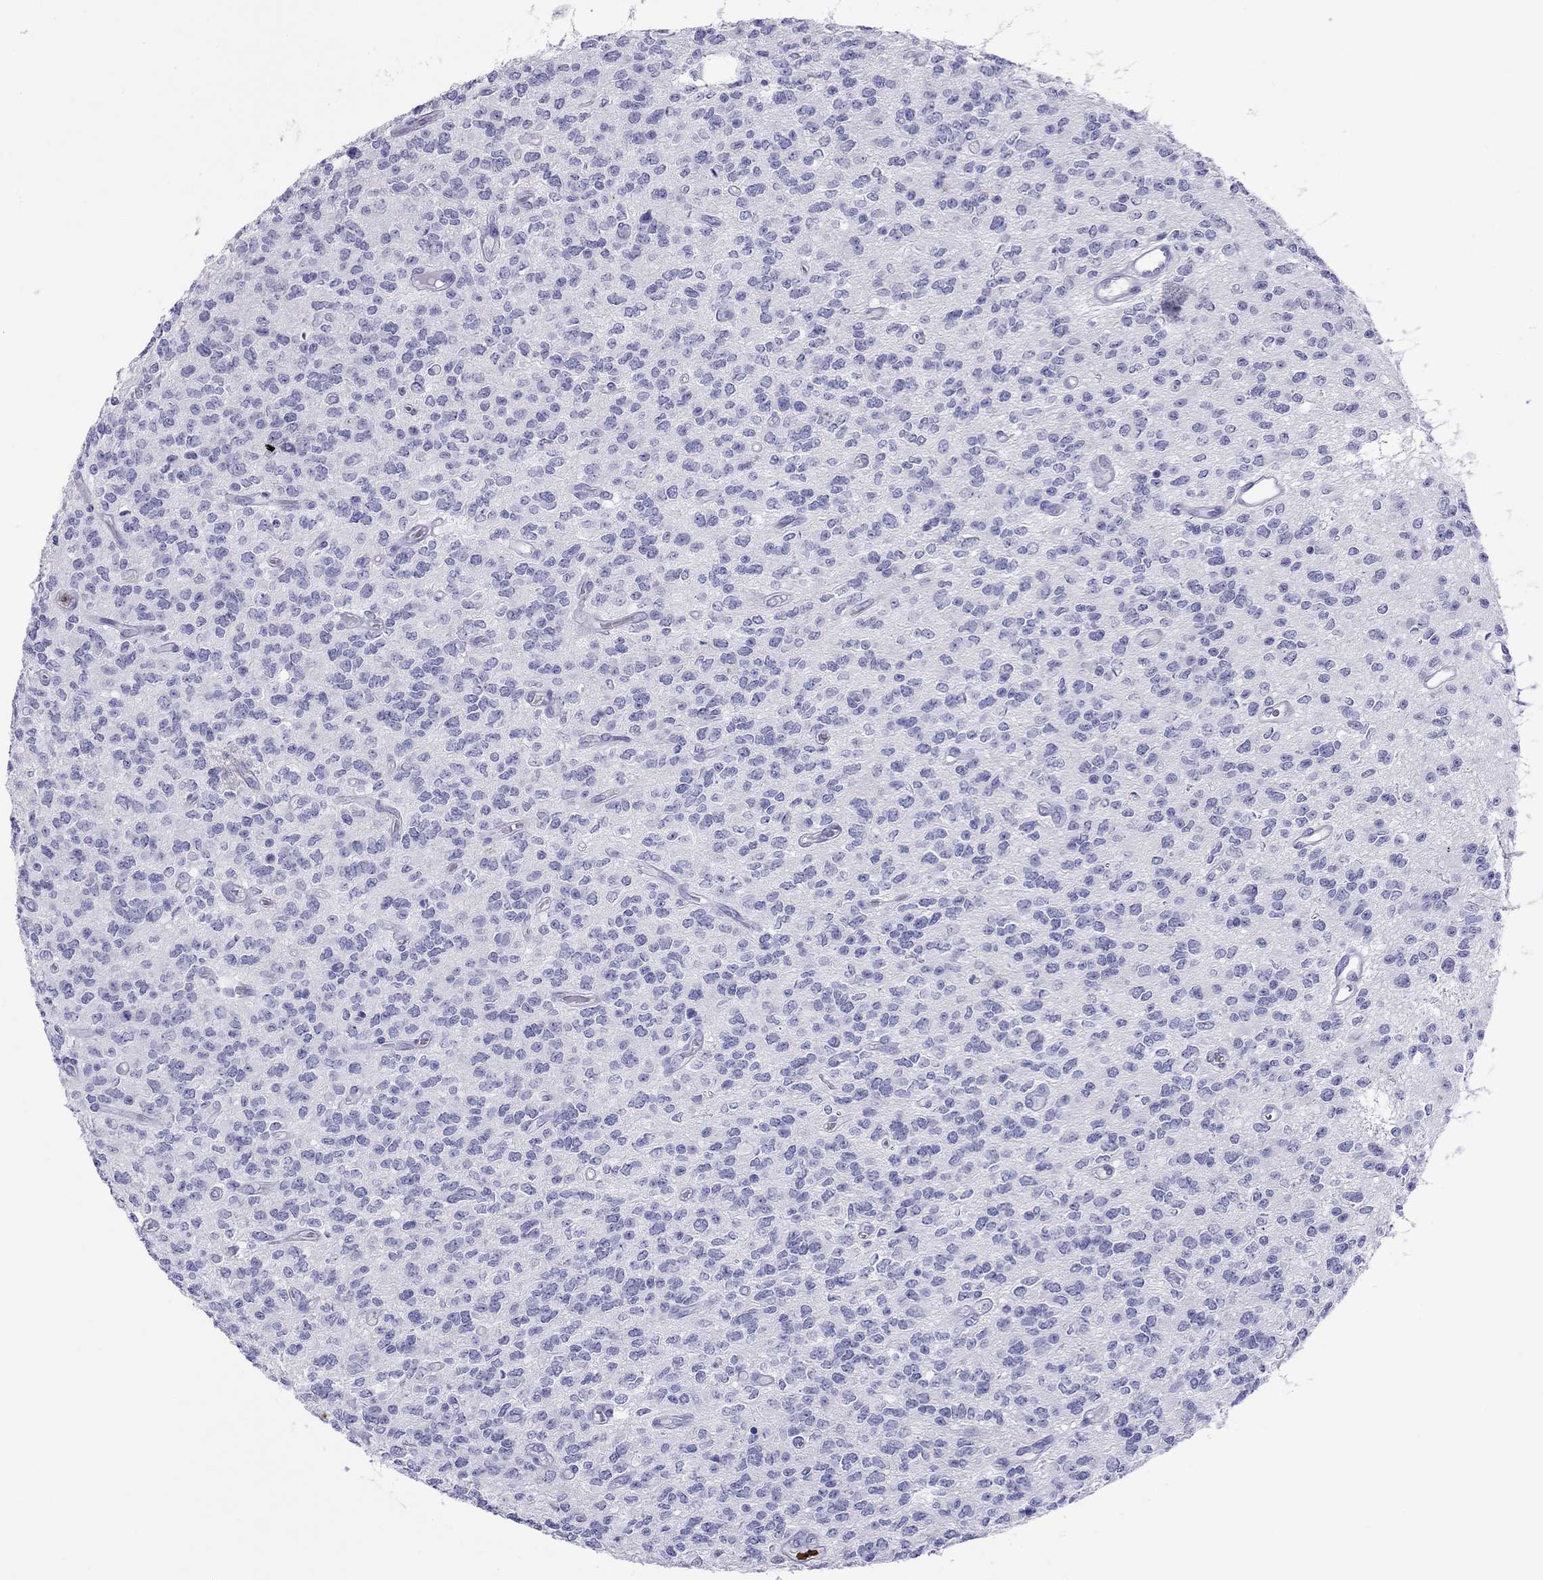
{"staining": {"intensity": "negative", "quantity": "none", "location": "none"}, "tissue": "glioma", "cell_type": "Tumor cells", "image_type": "cancer", "snomed": [{"axis": "morphology", "description": "Glioma, malignant, Low grade"}, {"axis": "topography", "description": "Brain"}], "caption": "Immunohistochemistry (IHC) micrograph of glioma stained for a protein (brown), which demonstrates no expression in tumor cells.", "gene": "SLAMF1", "patient": {"sex": "female", "age": 45}}